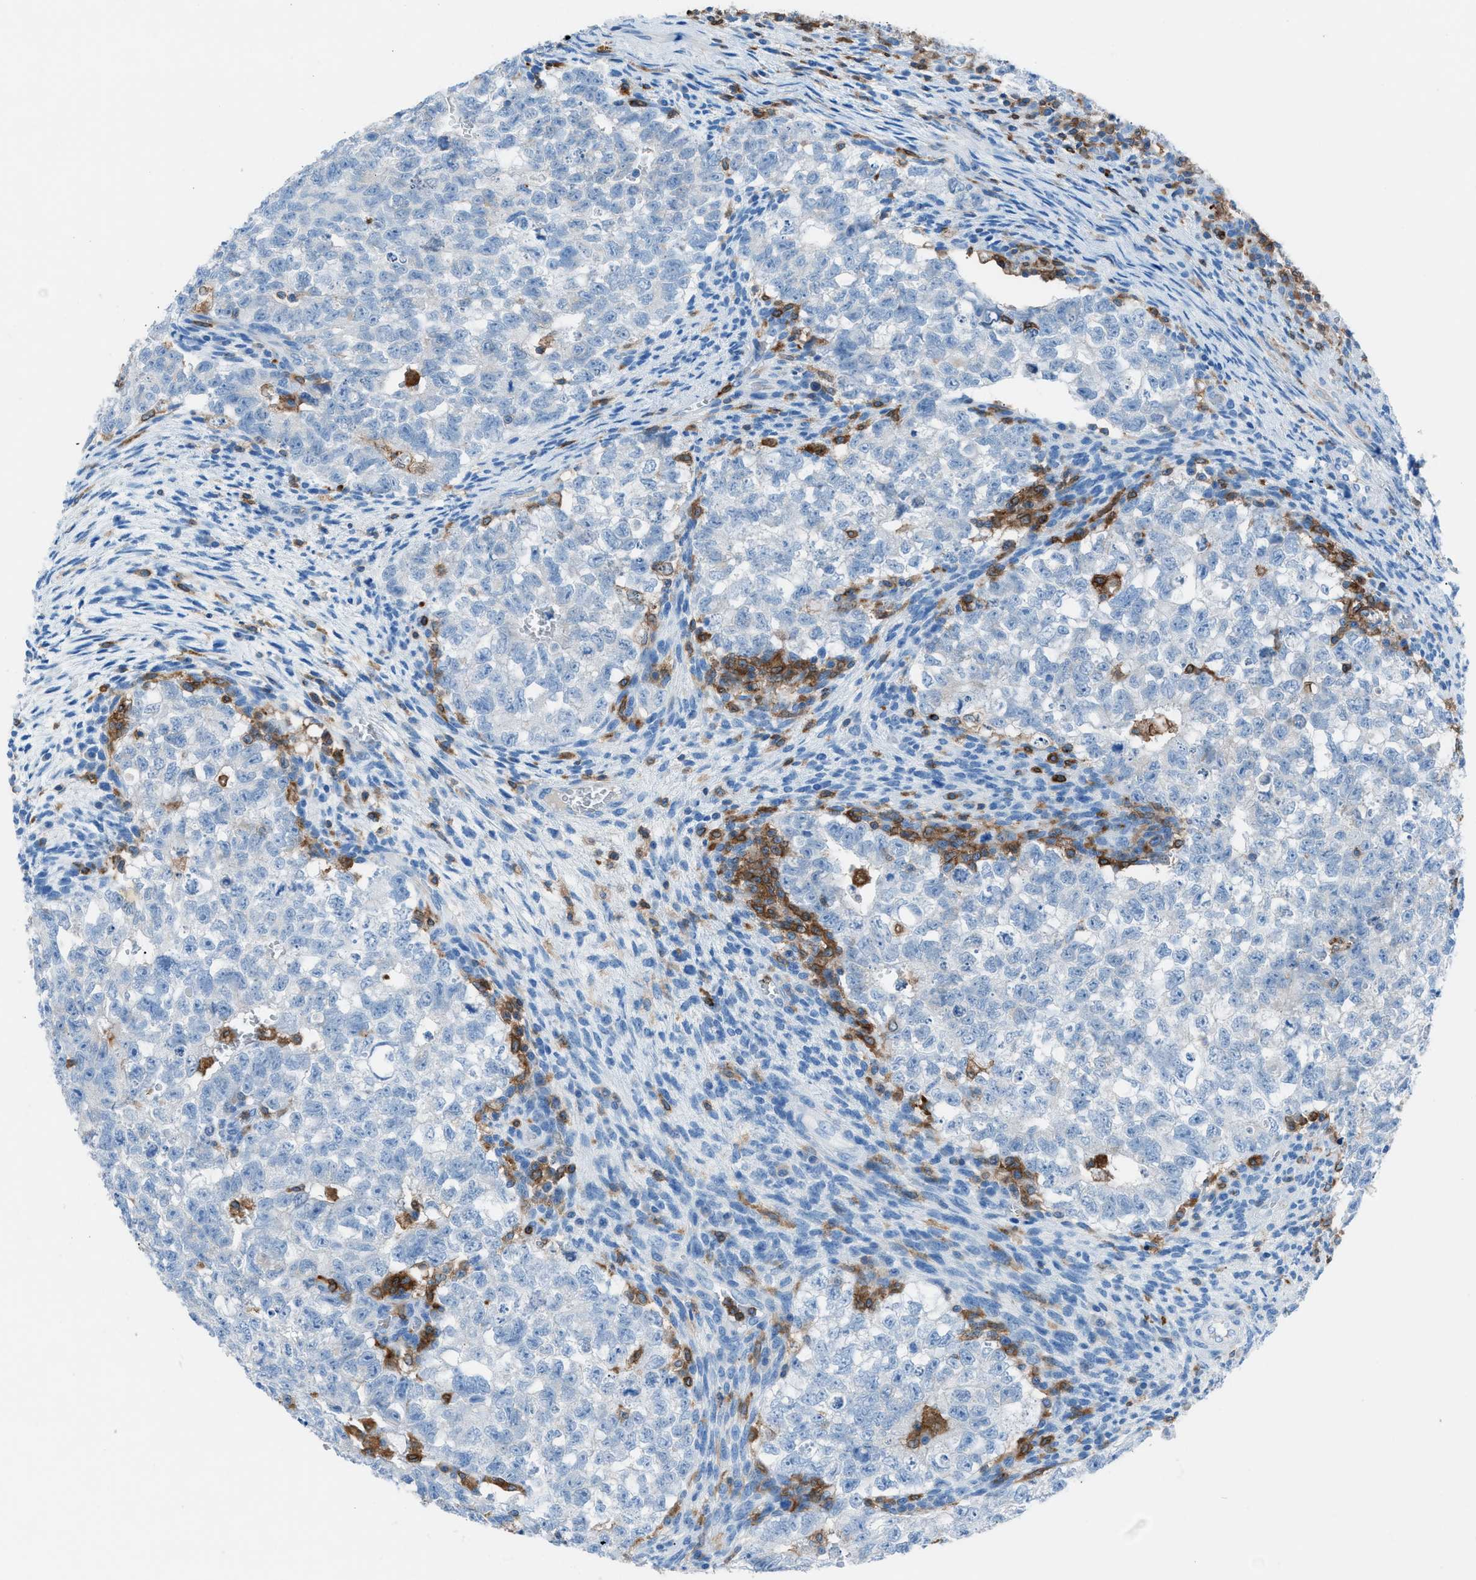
{"staining": {"intensity": "negative", "quantity": "none", "location": "none"}, "tissue": "testis cancer", "cell_type": "Tumor cells", "image_type": "cancer", "snomed": [{"axis": "morphology", "description": "Seminoma, NOS"}, {"axis": "morphology", "description": "Carcinoma, Embryonal, NOS"}, {"axis": "topography", "description": "Testis"}], "caption": "The histopathology image shows no significant staining in tumor cells of testis cancer (seminoma).", "gene": "ITGB2", "patient": {"sex": "male", "age": 38}}